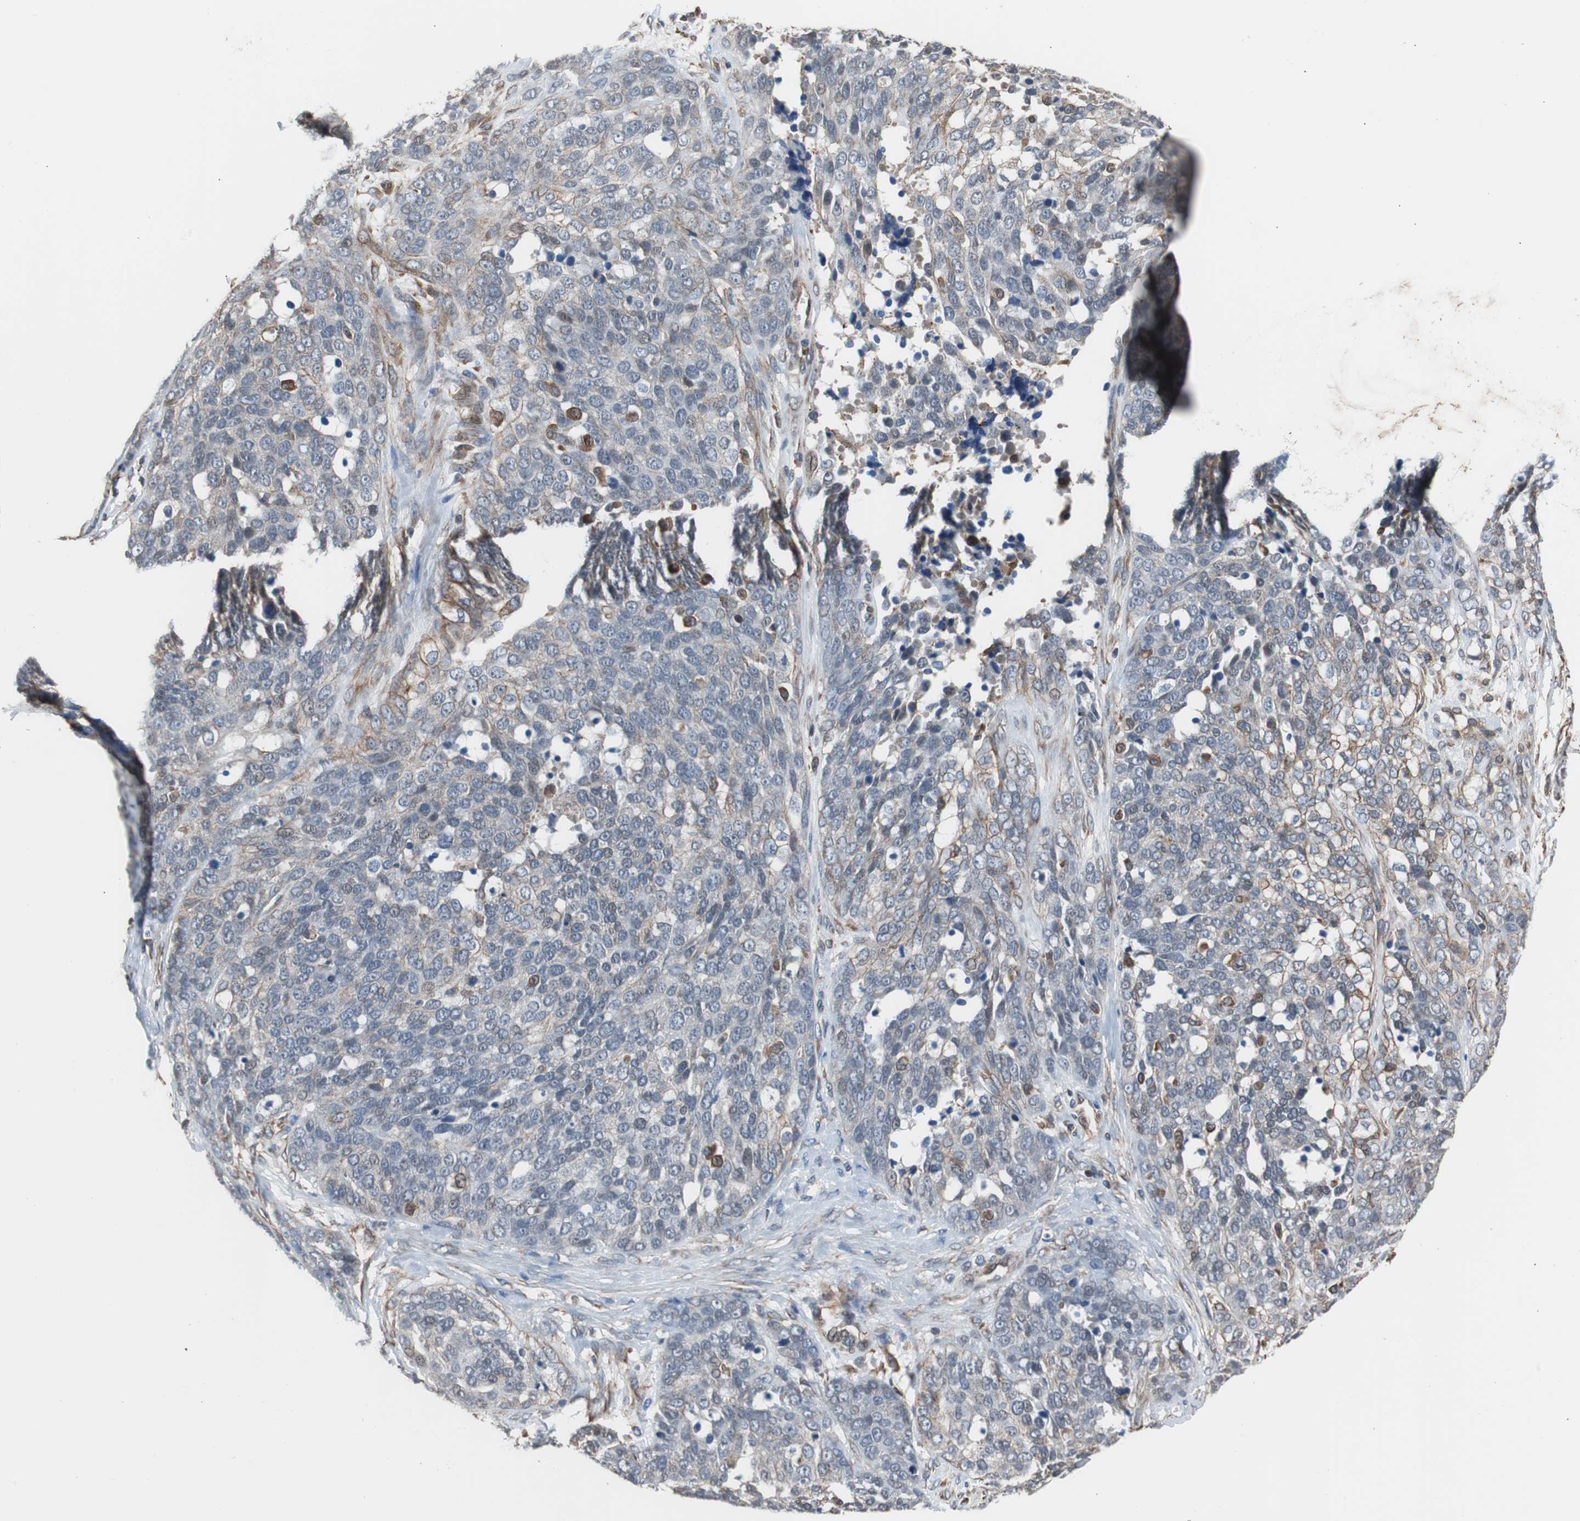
{"staining": {"intensity": "weak", "quantity": "<25%", "location": "cytoplasmic/membranous"}, "tissue": "ovarian cancer", "cell_type": "Tumor cells", "image_type": "cancer", "snomed": [{"axis": "morphology", "description": "Cystadenocarcinoma, serous, NOS"}, {"axis": "topography", "description": "Ovary"}], "caption": "A micrograph of serous cystadenocarcinoma (ovarian) stained for a protein shows no brown staining in tumor cells.", "gene": "KIF3B", "patient": {"sex": "female", "age": 44}}